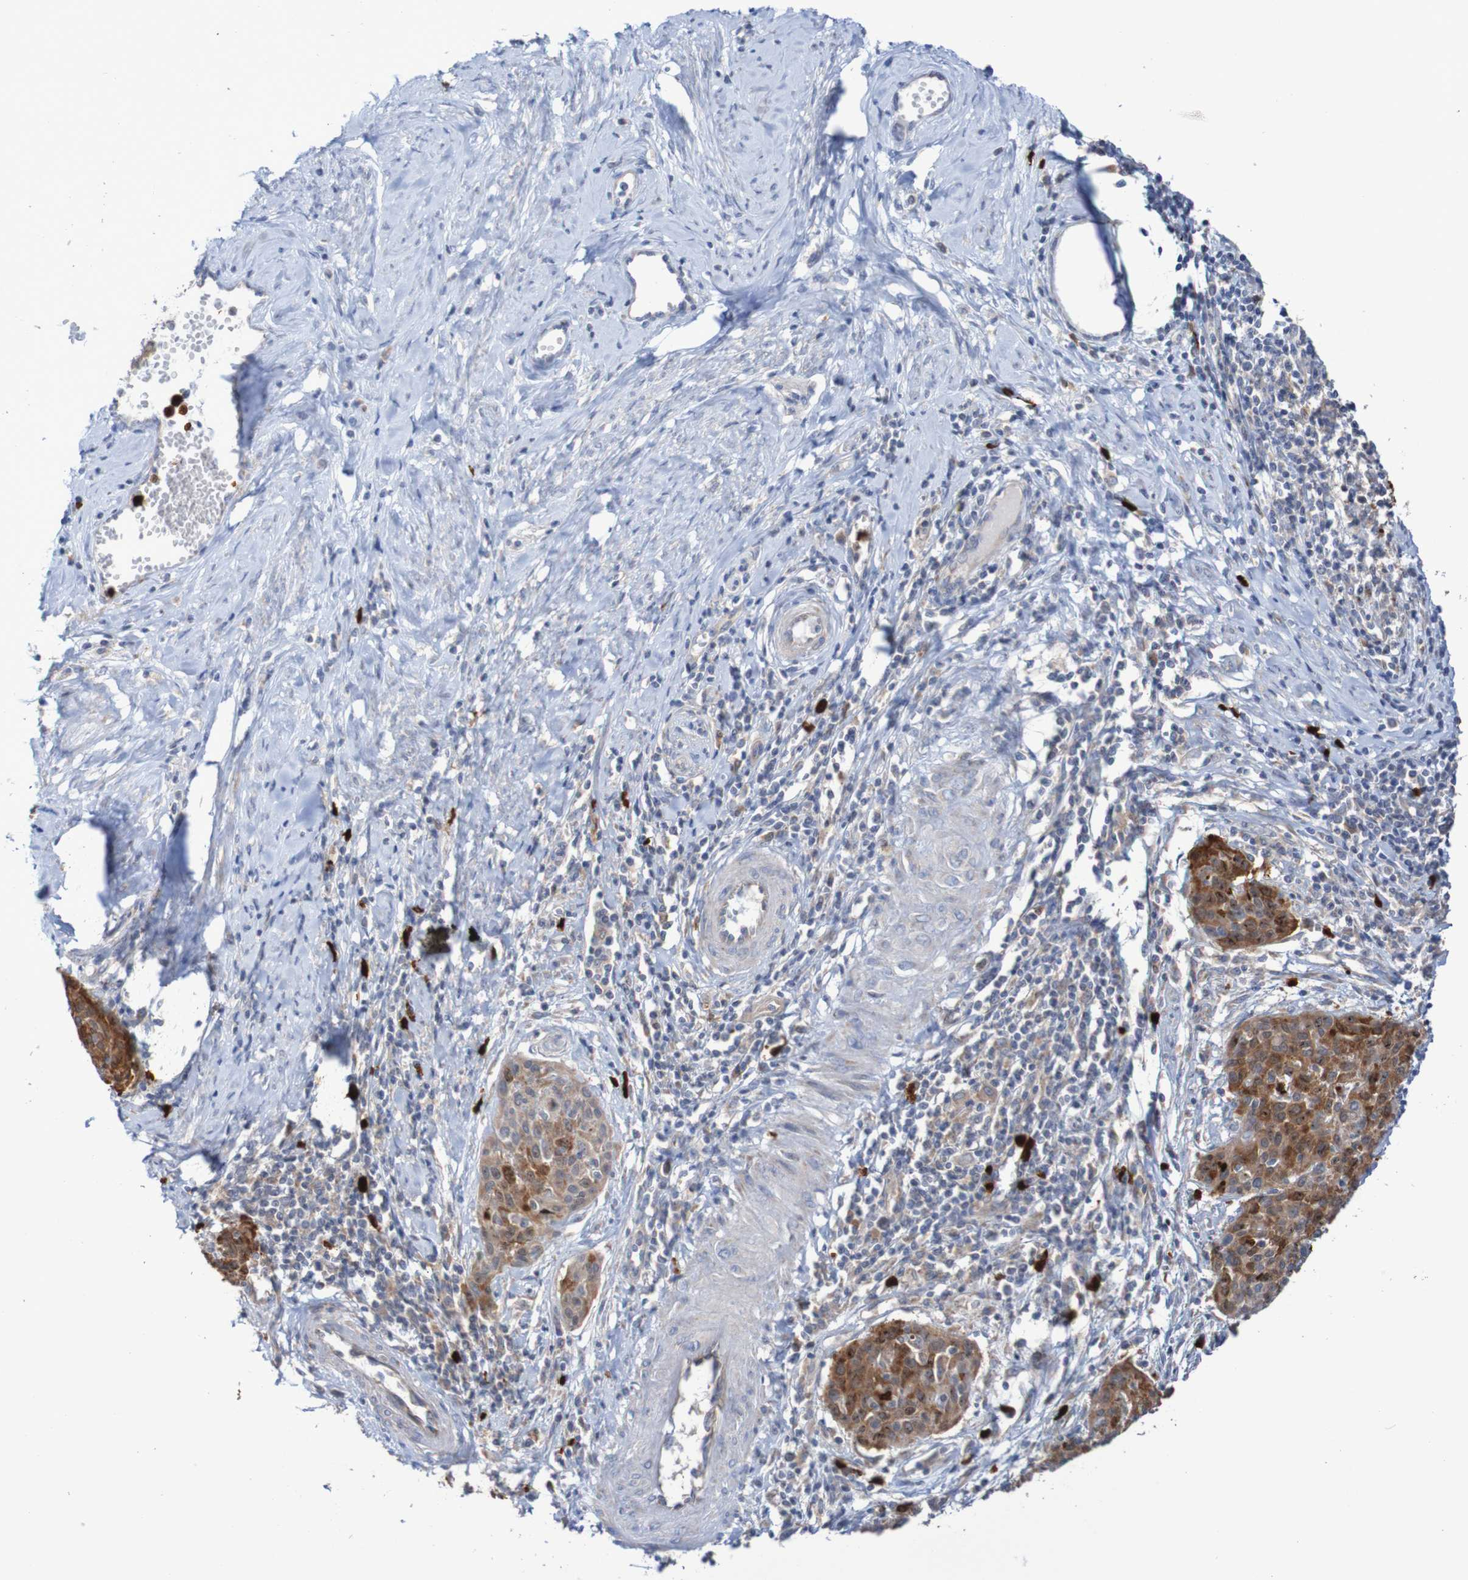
{"staining": {"intensity": "strong", "quantity": "25%-75%", "location": "cytoplasmic/membranous,nuclear"}, "tissue": "cervical cancer", "cell_type": "Tumor cells", "image_type": "cancer", "snomed": [{"axis": "morphology", "description": "Squamous cell carcinoma, NOS"}, {"axis": "topography", "description": "Cervix"}], "caption": "Immunohistochemical staining of human cervical cancer exhibits strong cytoplasmic/membranous and nuclear protein staining in approximately 25%-75% of tumor cells.", "gene": "PARP4", "patient": {"sex": "female", "age": 38}}